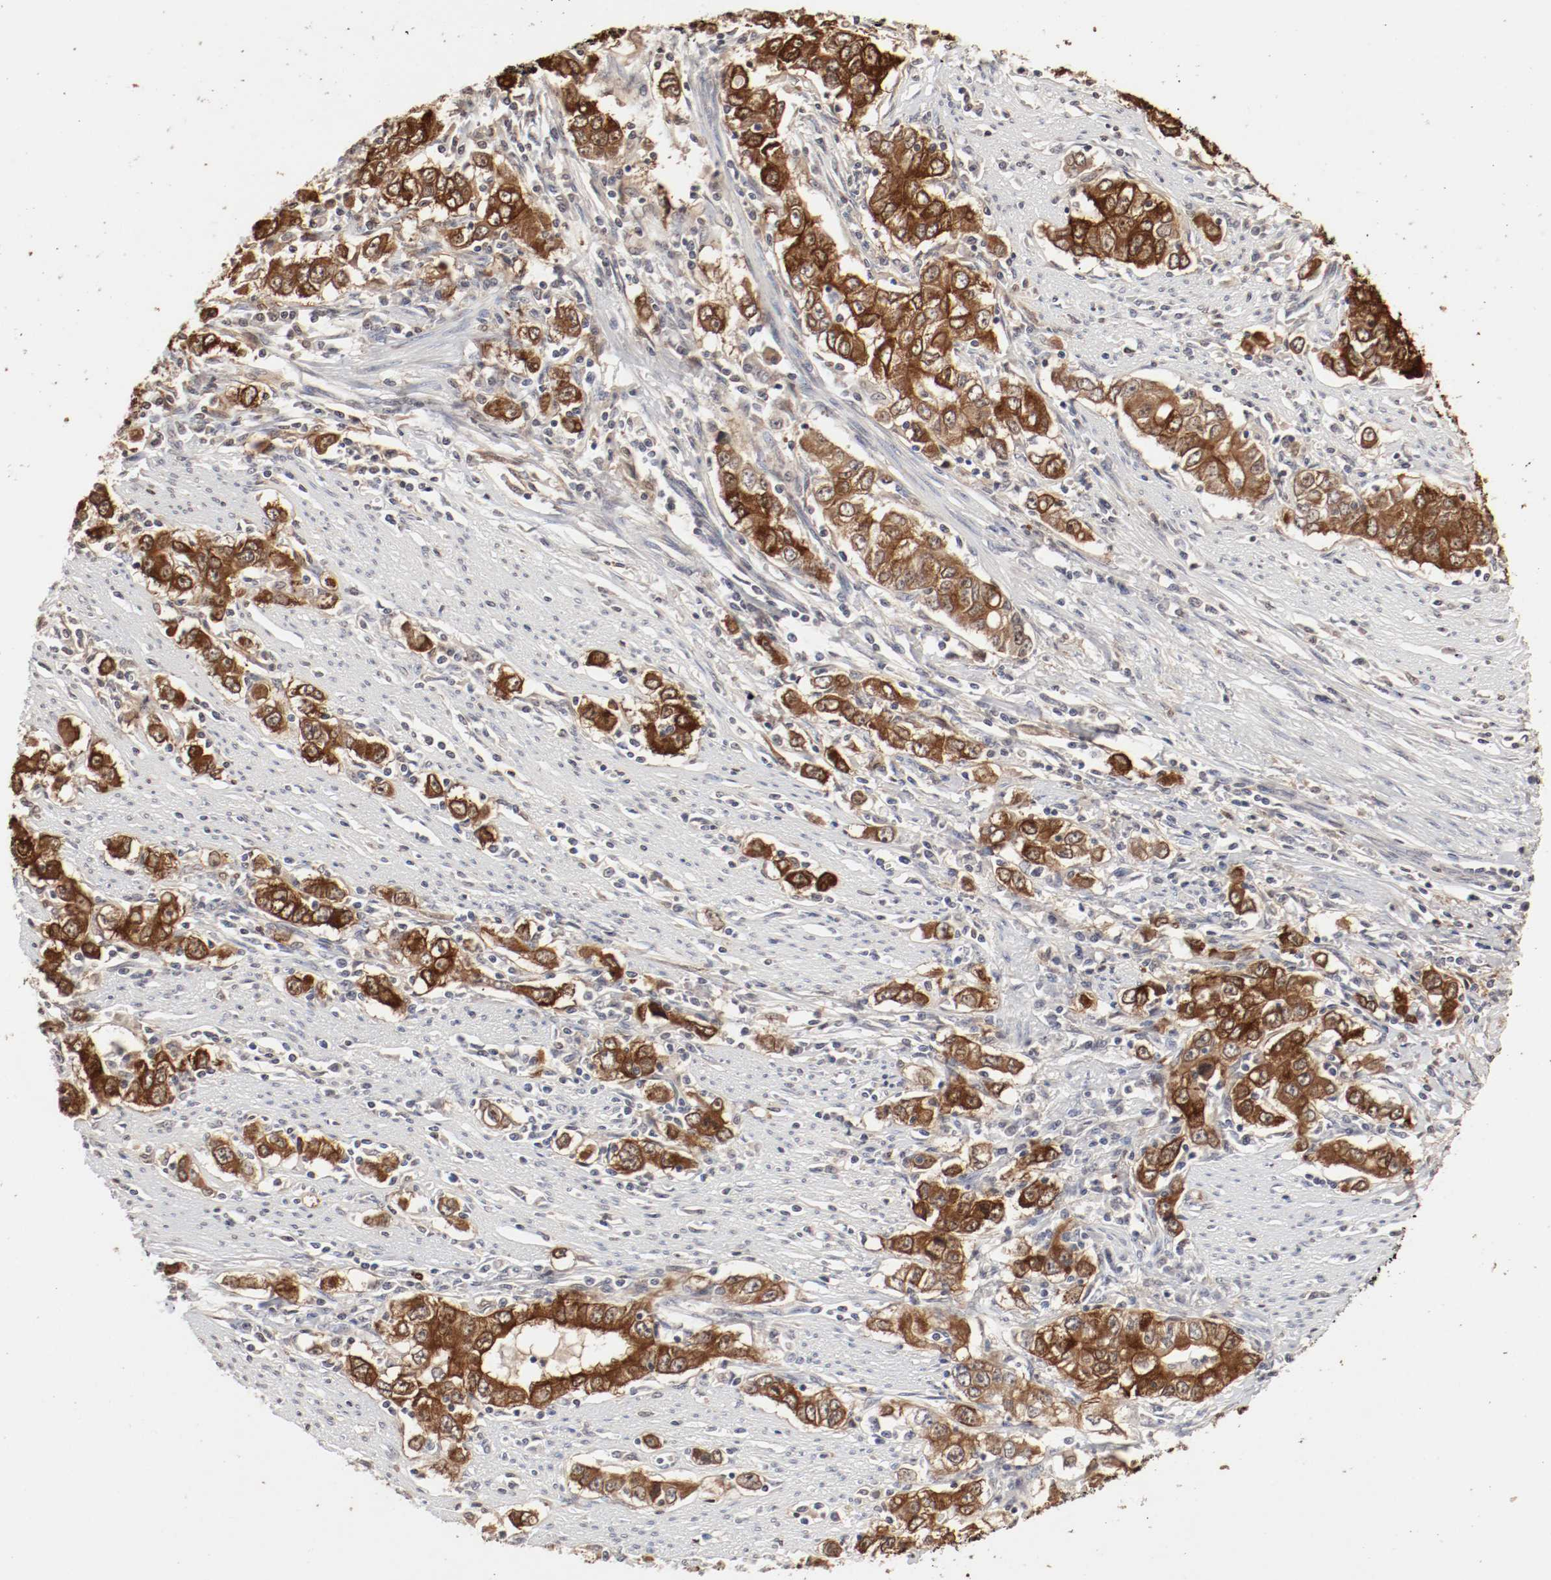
{"staining": {"intensity": "strong", "quantity": ">75%", "location": "cytoplasmic/membranous,nuclear"}, "tissue": "stomach cancer", "cell_type": "Tumor cells", "image_type": "cancer", "snomed": [{"axis": "morphology", "description": "Adenocarcinoma, NOS"}, {"axis": "topography", "description": "Stomach, lower"}], "caption": "Immunohistochemical staining of human stomach cancer (adenocarcinoma) demonstrates high levels of strong cytoplasmic/membranous and nuclear staining in about >75% of tumor cells.", "gene": "WASL", "patient": {"sex": "female", "age": 72}}